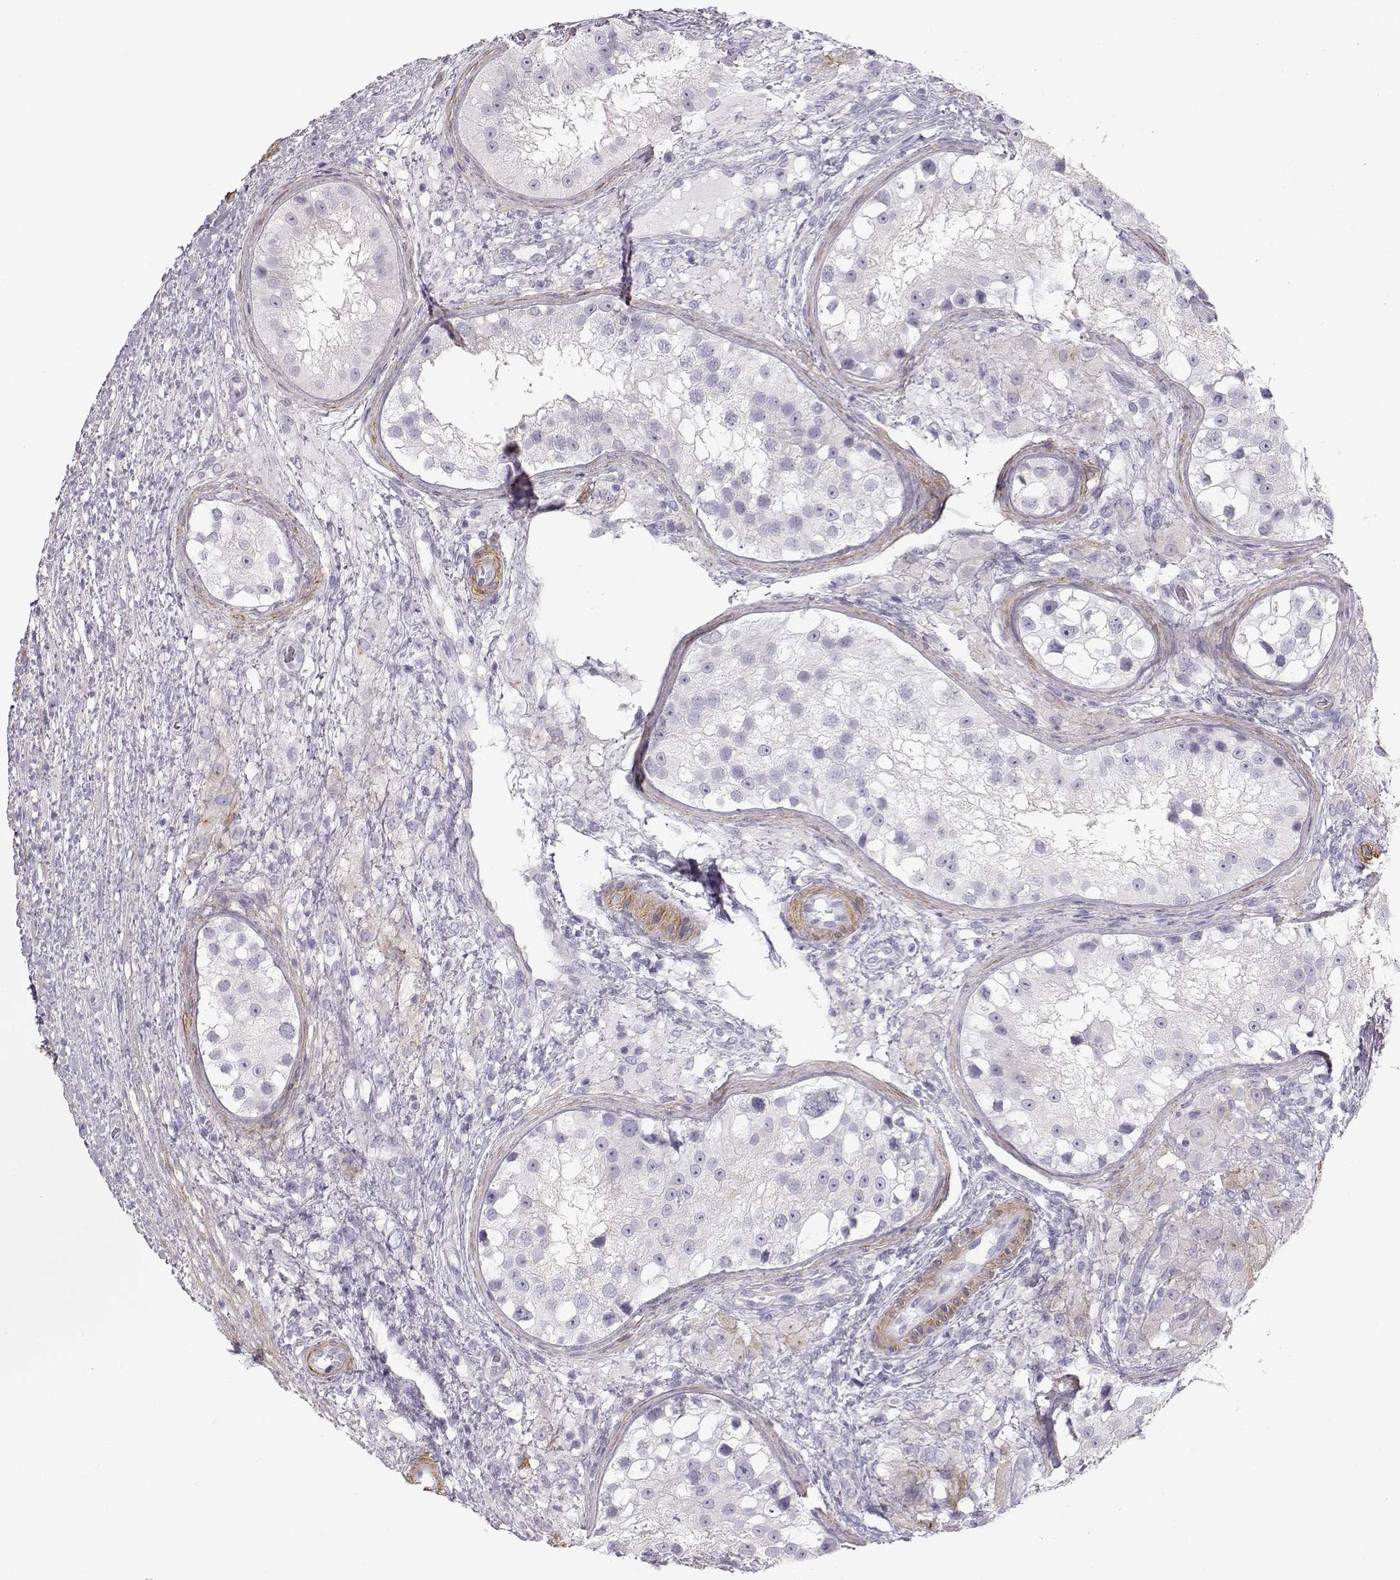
{"staining": {"intensity": "negative", "quantity": "none", "location": "none"}, "tissue": "testis cancer", "cell_type": "Tumor cells", "image_type": "cancer", "snomed": [{"axis": "morphology", "description": "Carcinoma, Embryonal, NOS"}, {"axis": "topography", "description": "Testis"}], "caption": "Image shows no protein staining in tumor cells of testis cancer tissue.", "gene": "SLITRK3", "patient": {"sex": "male", "age": 24}}